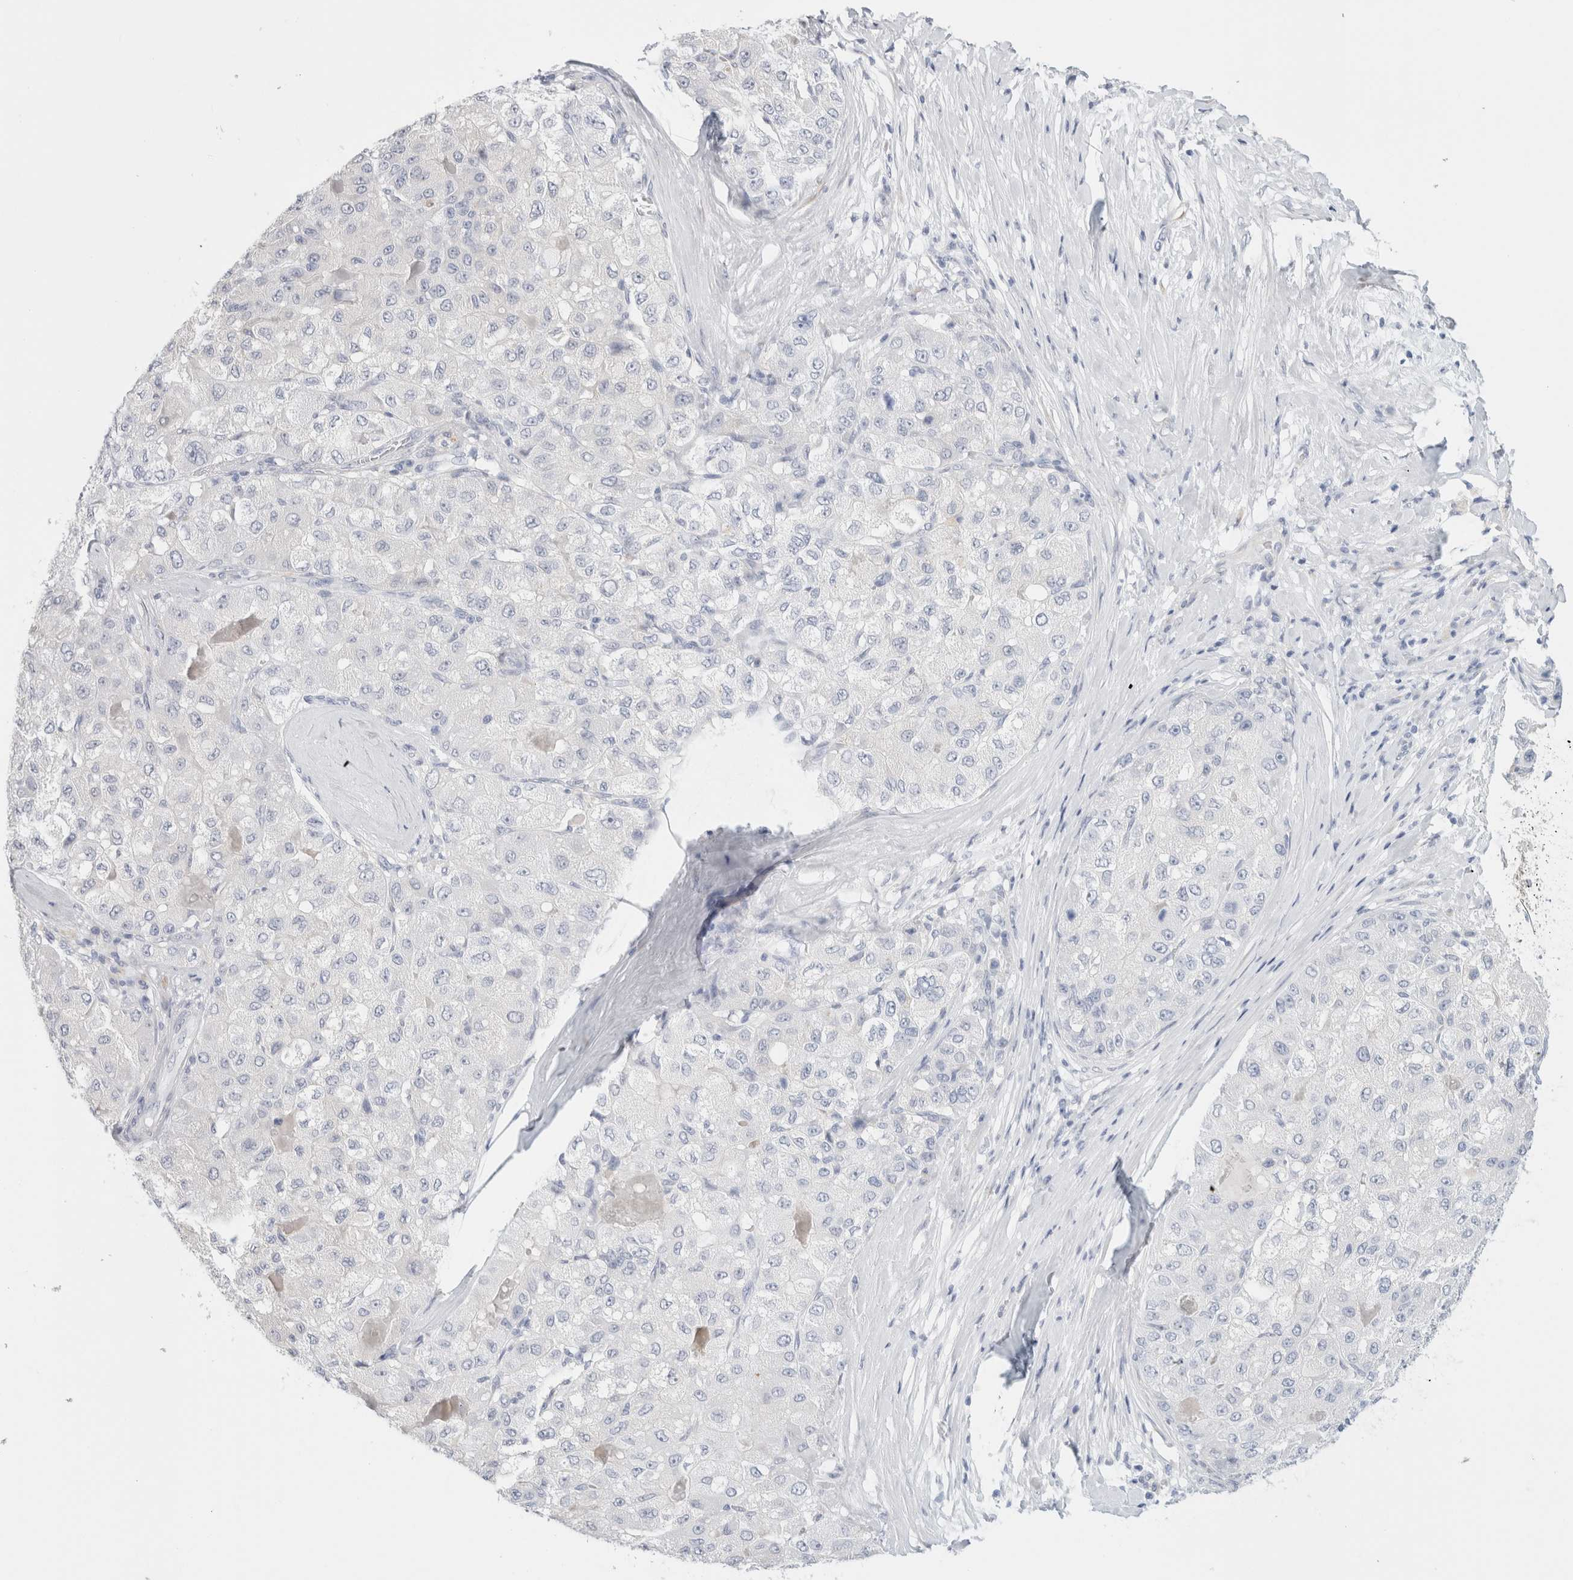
{"staining": {"intensity": "negative", "quantity": "none", "location": "none"}, "tissue": "liver cancer", "cell_type": "Tumor cells", "image_type": "cancer", "snomed": [{"axis": "morphology", "description": "Carcinoma, Hepatocellular, NOS"}, {"axis": "topography", "description": "Liver"}], "caption": "Immunohistochemistry photomicrograph of human hepatocellular carcinoma (liver) stained for a protein (brown), which exhibits no positivity in tumor cells.", "gene": "RTN4", "patient": {"sex": "male", "age": 80}}